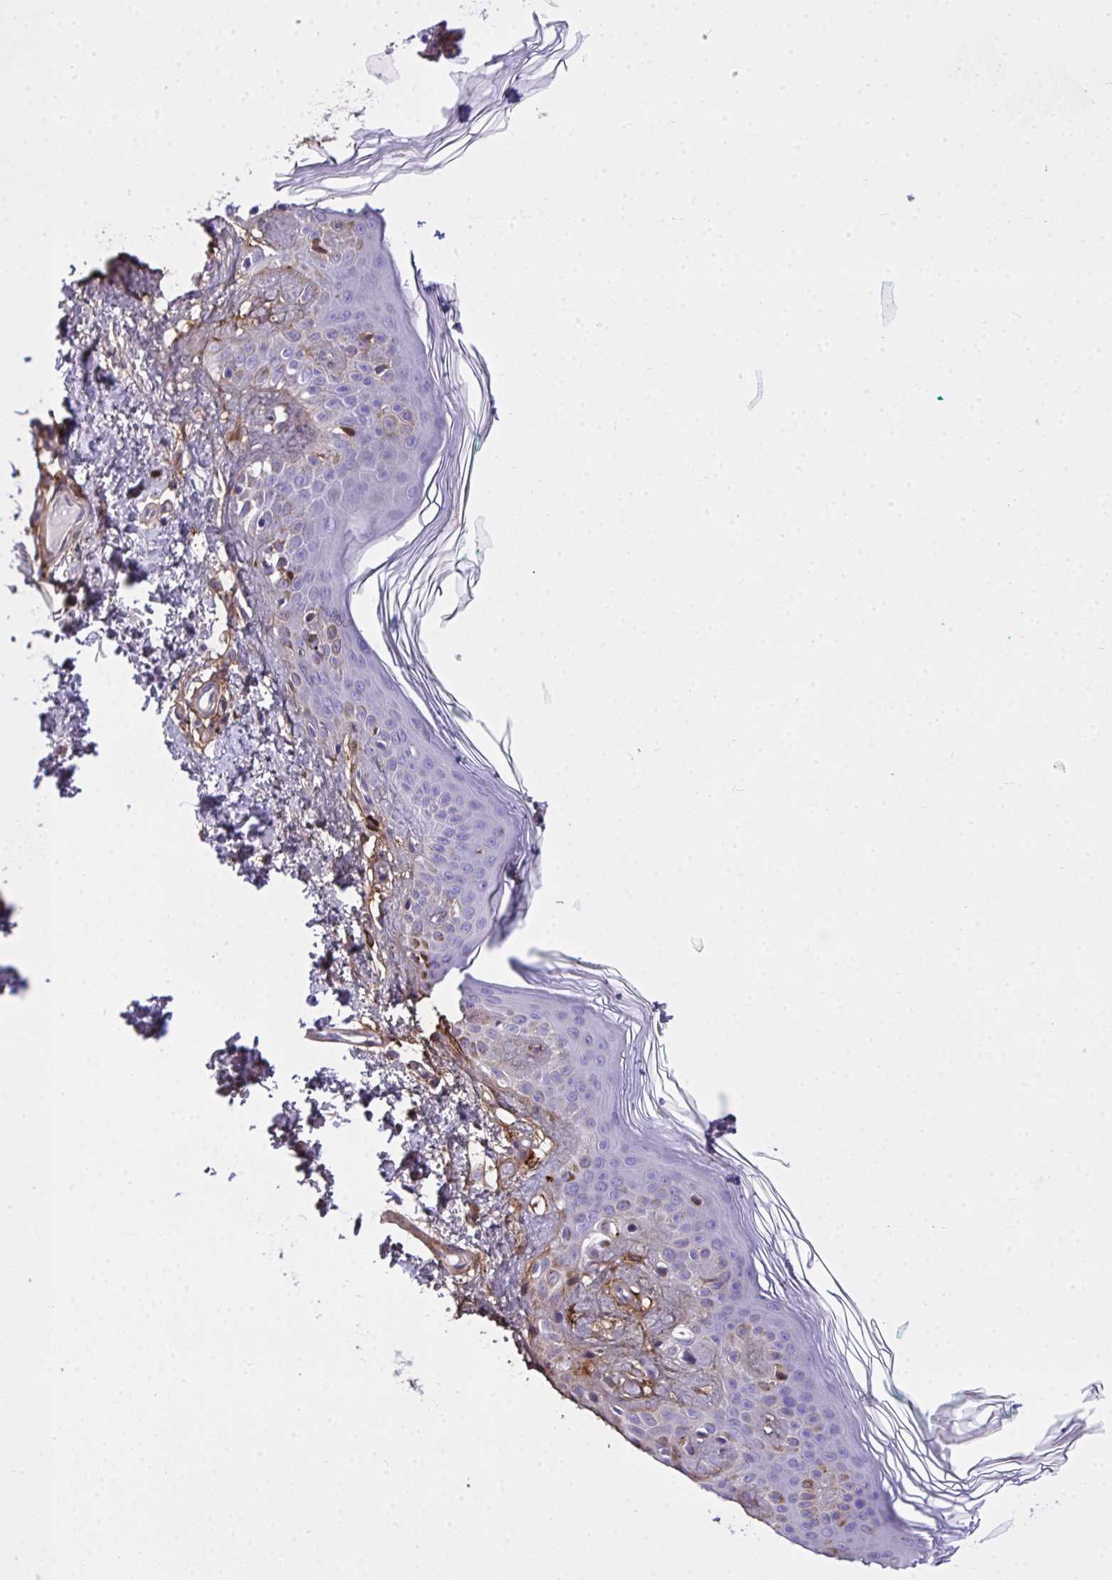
{"staining": {"intensity": "moderate", "quantity": "<25%", "location": "cytoplasmic/membranous"}, "tissue": "skin", "cell_type": "Fibroblasts", "image_type": "normal", "snomed": [{"axis": "morphology", "description": "Normal tissue, NOS"}, {"axis": "topography", "description": "Skin"}, {"axis": "topography", "description": "Peripheral nerve tissue"}], "caption": "IHC staining of normal skin, which demonstrates low levels of moderate cytoplasmic/membranous expression in about <25% of fibroblasts indicating moderate cytoplasmic/membranous protein expression. The staining was performed using DAB (brown) for protein detection and nuclei were counterstained in hematoxylin (blue).", "gene": "AP5M1", "patient": {"sex": "female", "age": 45}}